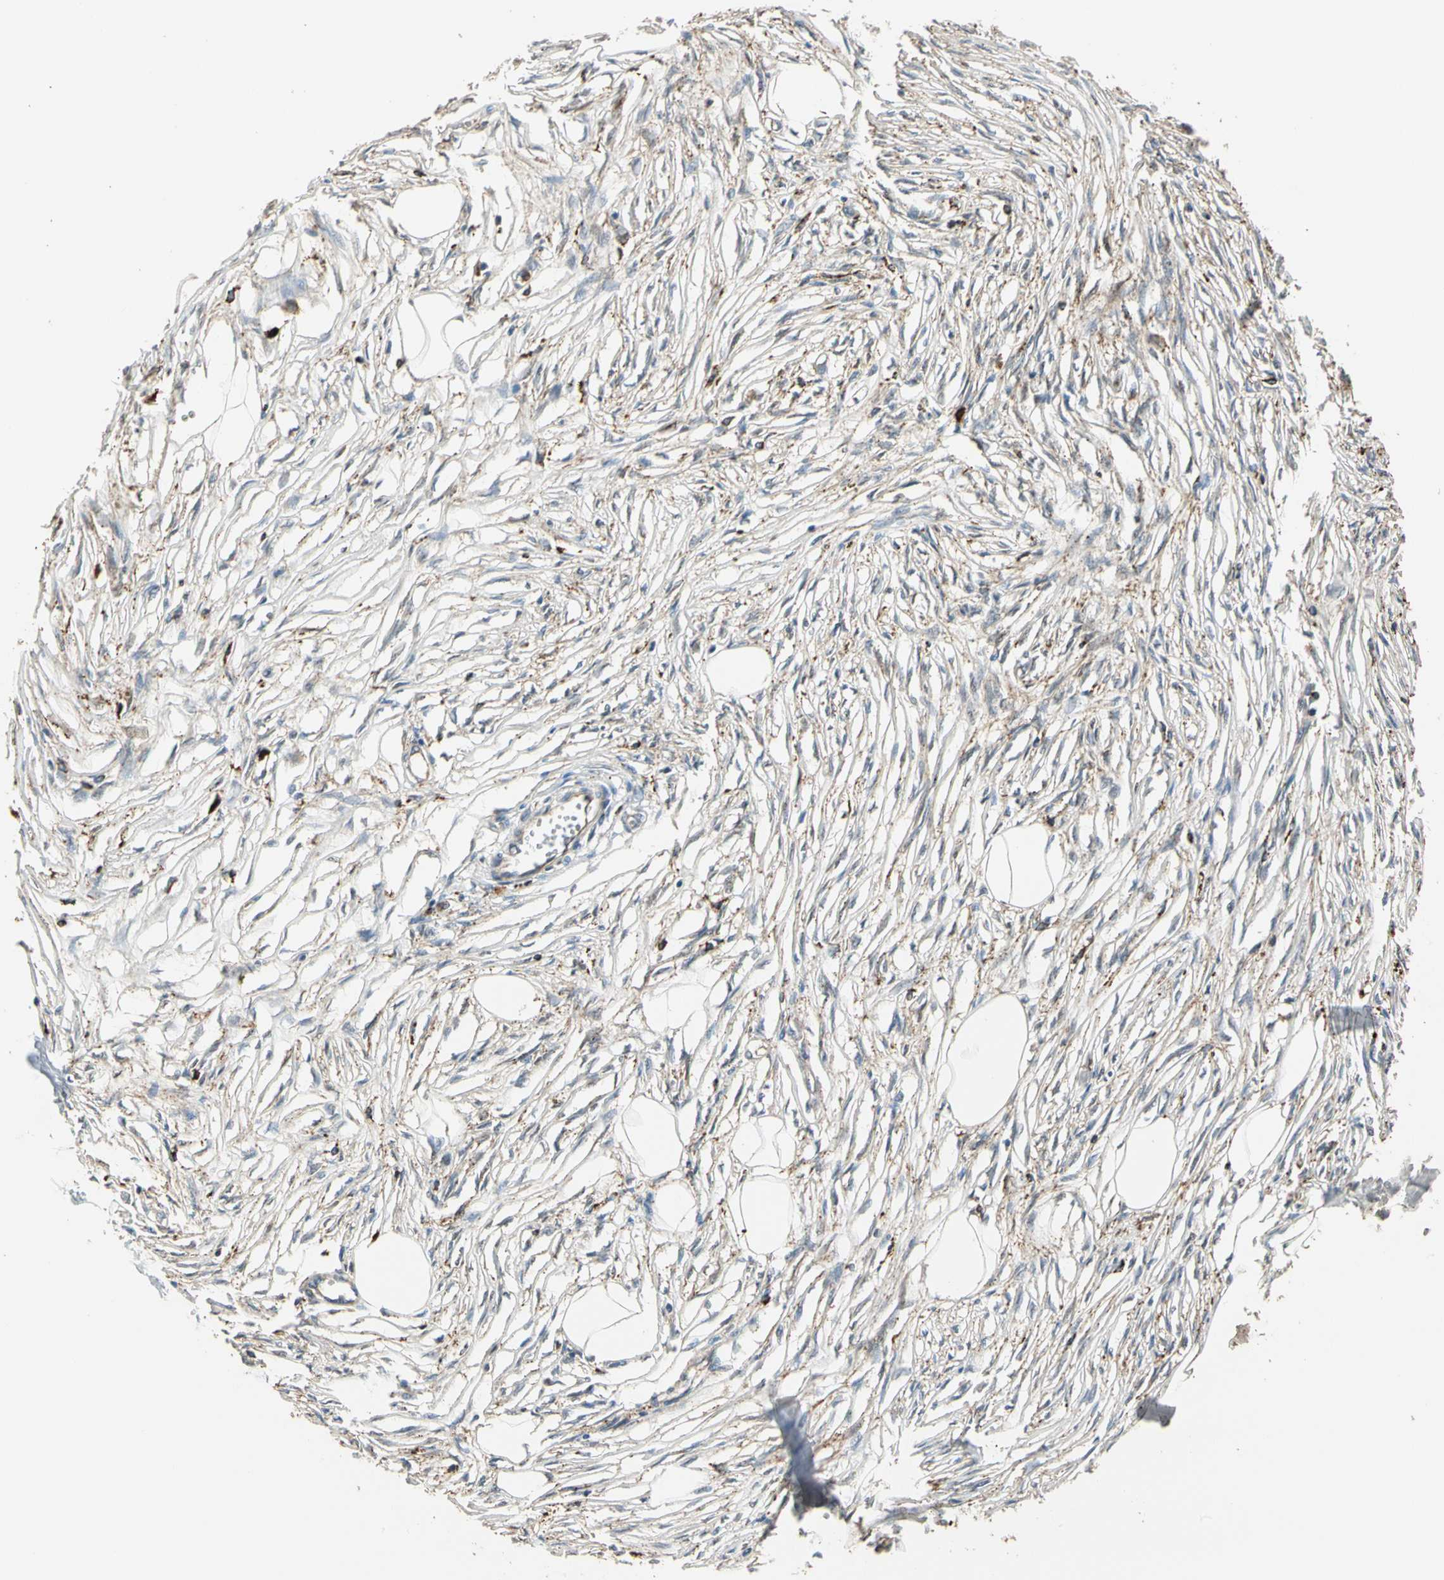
{"staining": {"intensity": "negative", "quantity": "none", "location": "none"}, "tissue": "adipose tissue", "cell_type": "Adipocytes", "image_type": "normal", "snomed": [{"axis": "morphology", "description": "Normal tissue, NOS"}, {"axis": "morphology", "description": "Sarcoma, NOS"}, {"axis": "topography", "description": "Skin"}, {"axis": "topography", "description": "Soft tissue"}], "caption": "IHC image of benign human adipose tissue stained for a protein (brown), which reveals no positivity in adipocytes.", "gene": "GM2A", "patient": {"sex": "female", "age": 51}}